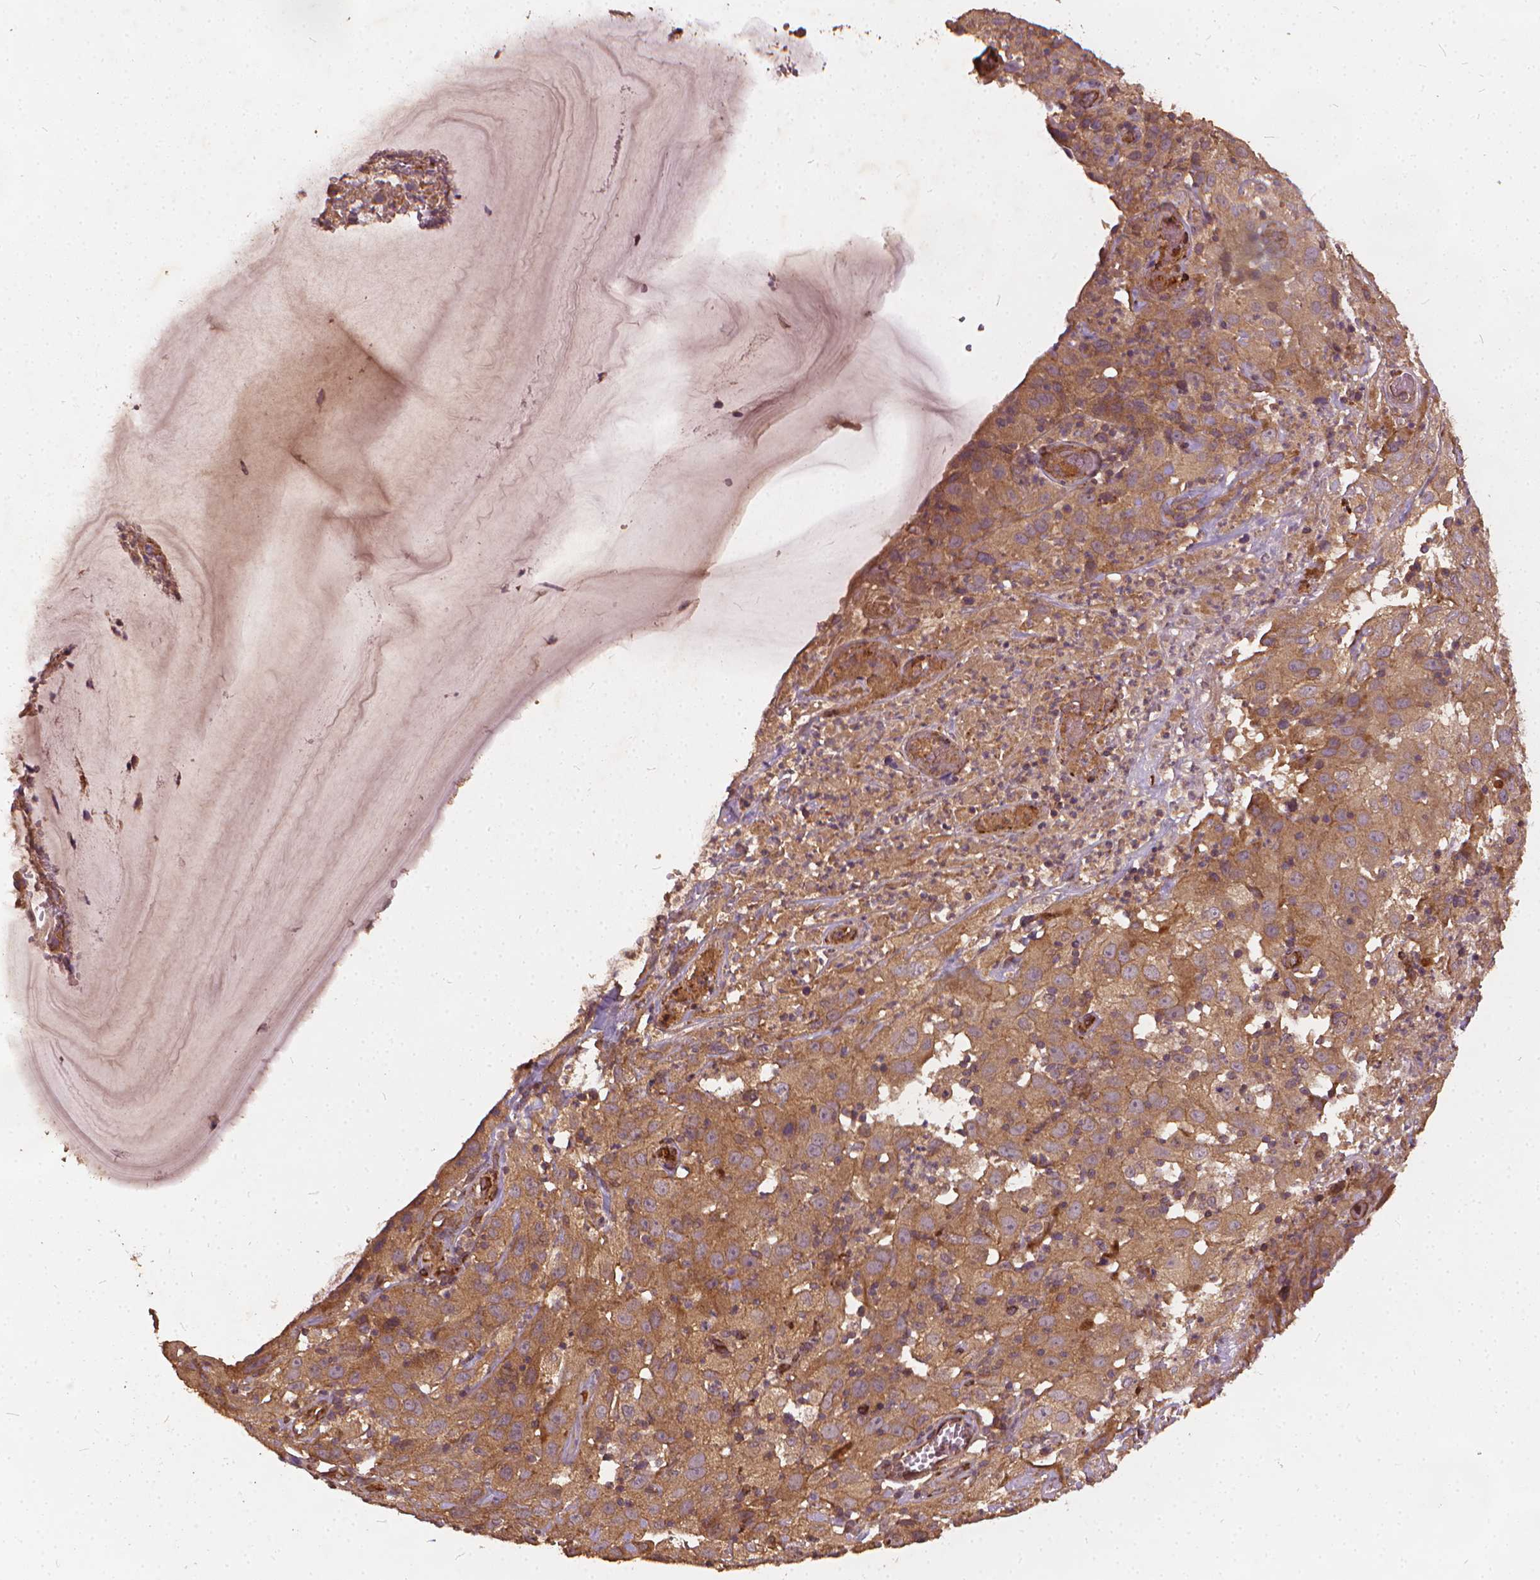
{"staining": {"intensity": "moderate", "quantity": ">75%", "location": "cytoplasmic/membranous"}, "tissue": "cervical cancer", "cell_type": "Tumor cells", "image_type": "cancer", "snomed": [{"axis": "morphology", "description": "Squamous cell carcinoma, NOS"}, {"axis": "topography", "description": "Cervix"}], "caption": "Immunohistochemistry (IHC) (DAB) staining of human cervical cancer (squamous cell carcinoma) exhibits moderate cytoplasmic/membranous protein staining in about >75% of tumor cells.", "gene": "UBXN2A", "patient": {"sex": "female", "age": 32}}